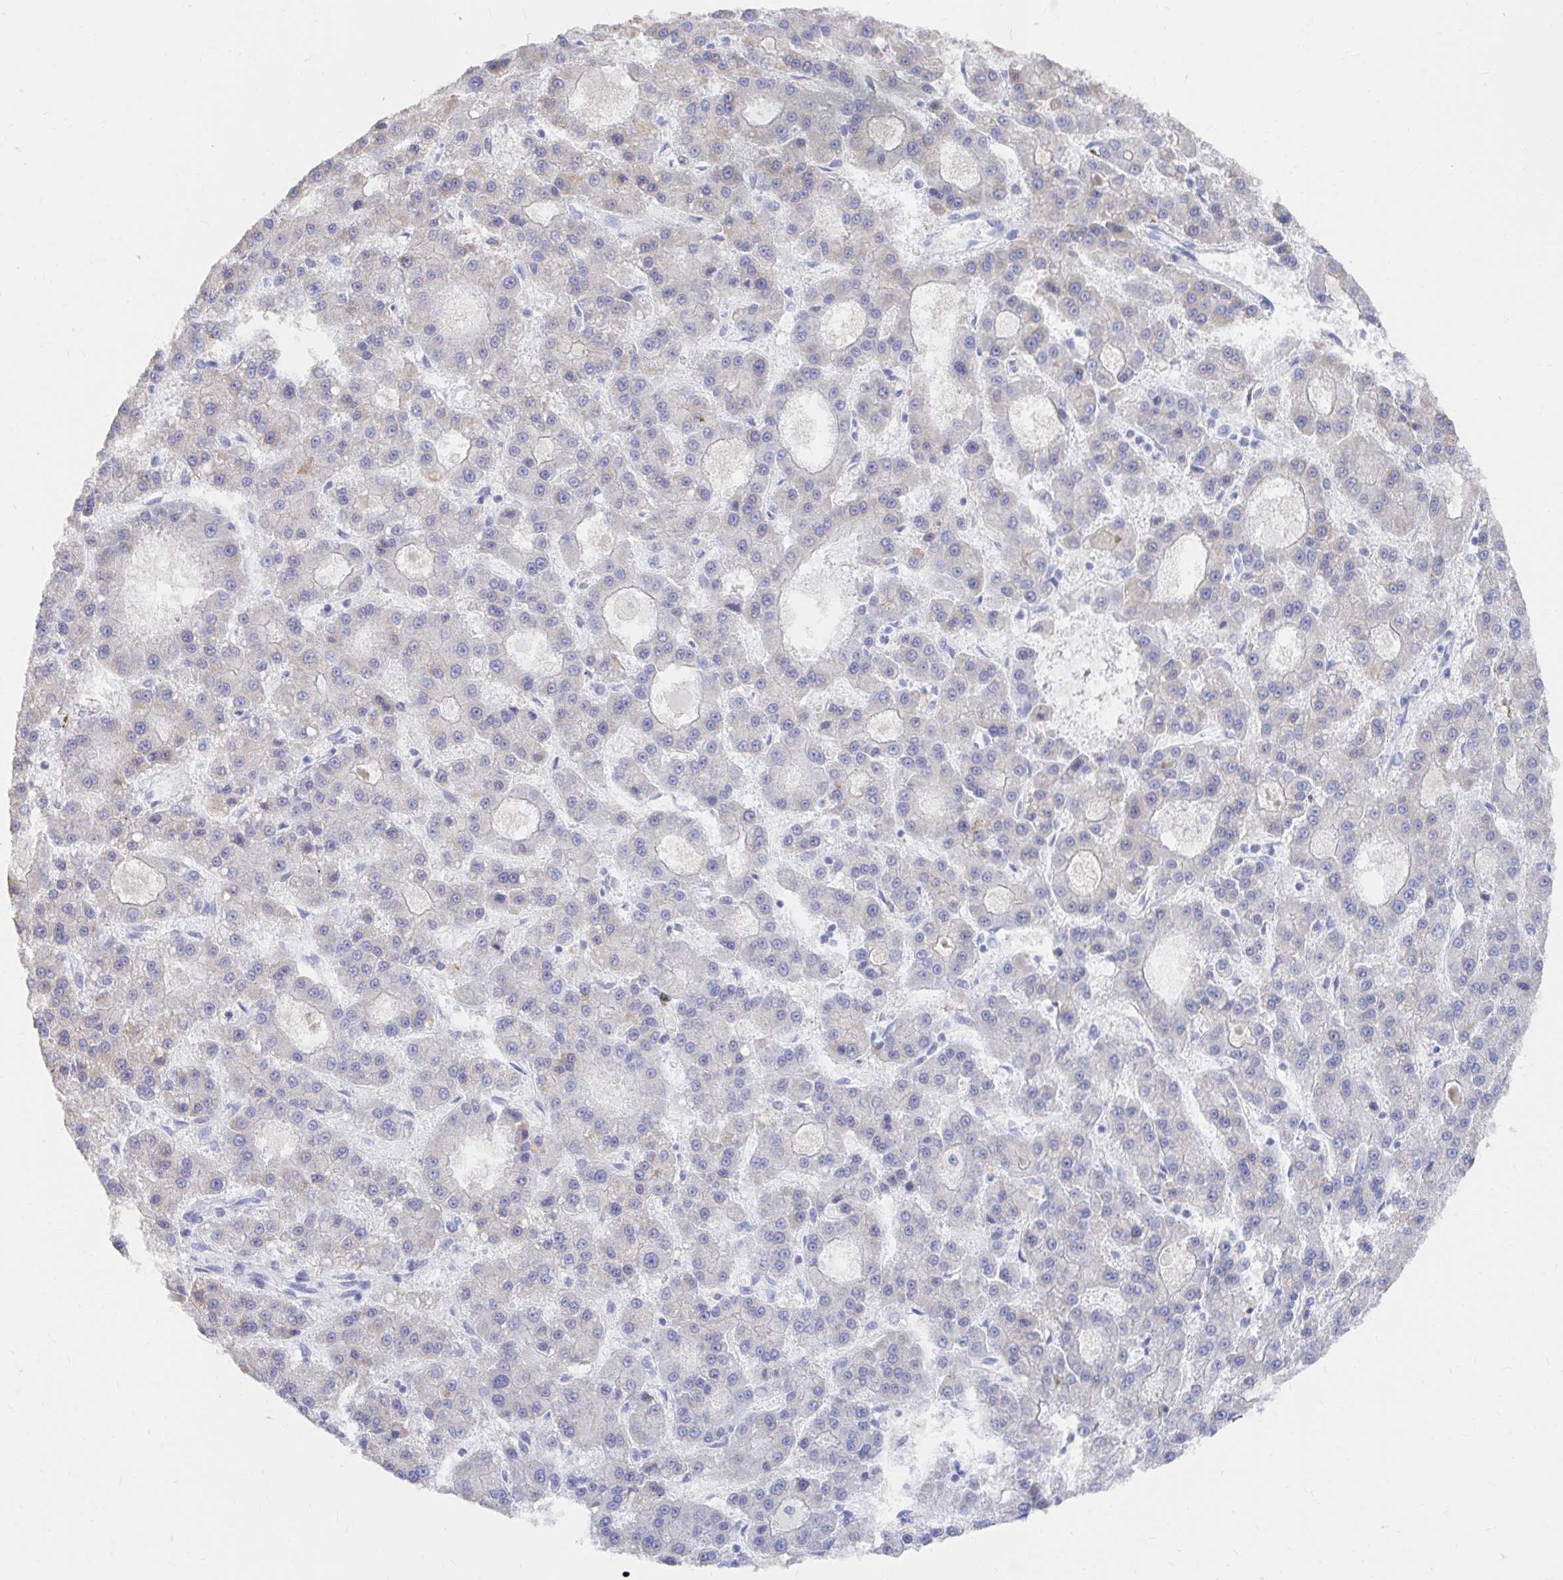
{"staining": {"intensity": "negative", "quantity": "none", "location": "none"}, "tissue": "liver cancer", "cell_type": "Tumor cells", "image_type": "cancer", "snomed": [{"axis": "morphology", "description": "Carcinoma, Hepatocellular, NOS"}, {"axis": "topography", "description": "Liver"}], "caption": "Immunohistochemical staining of human hepatocellular carcinoma (liver) reveals no significant expression in tumor cells.", "gene": "LAMC3", "patient": {"sex": "male", "age": 70}}